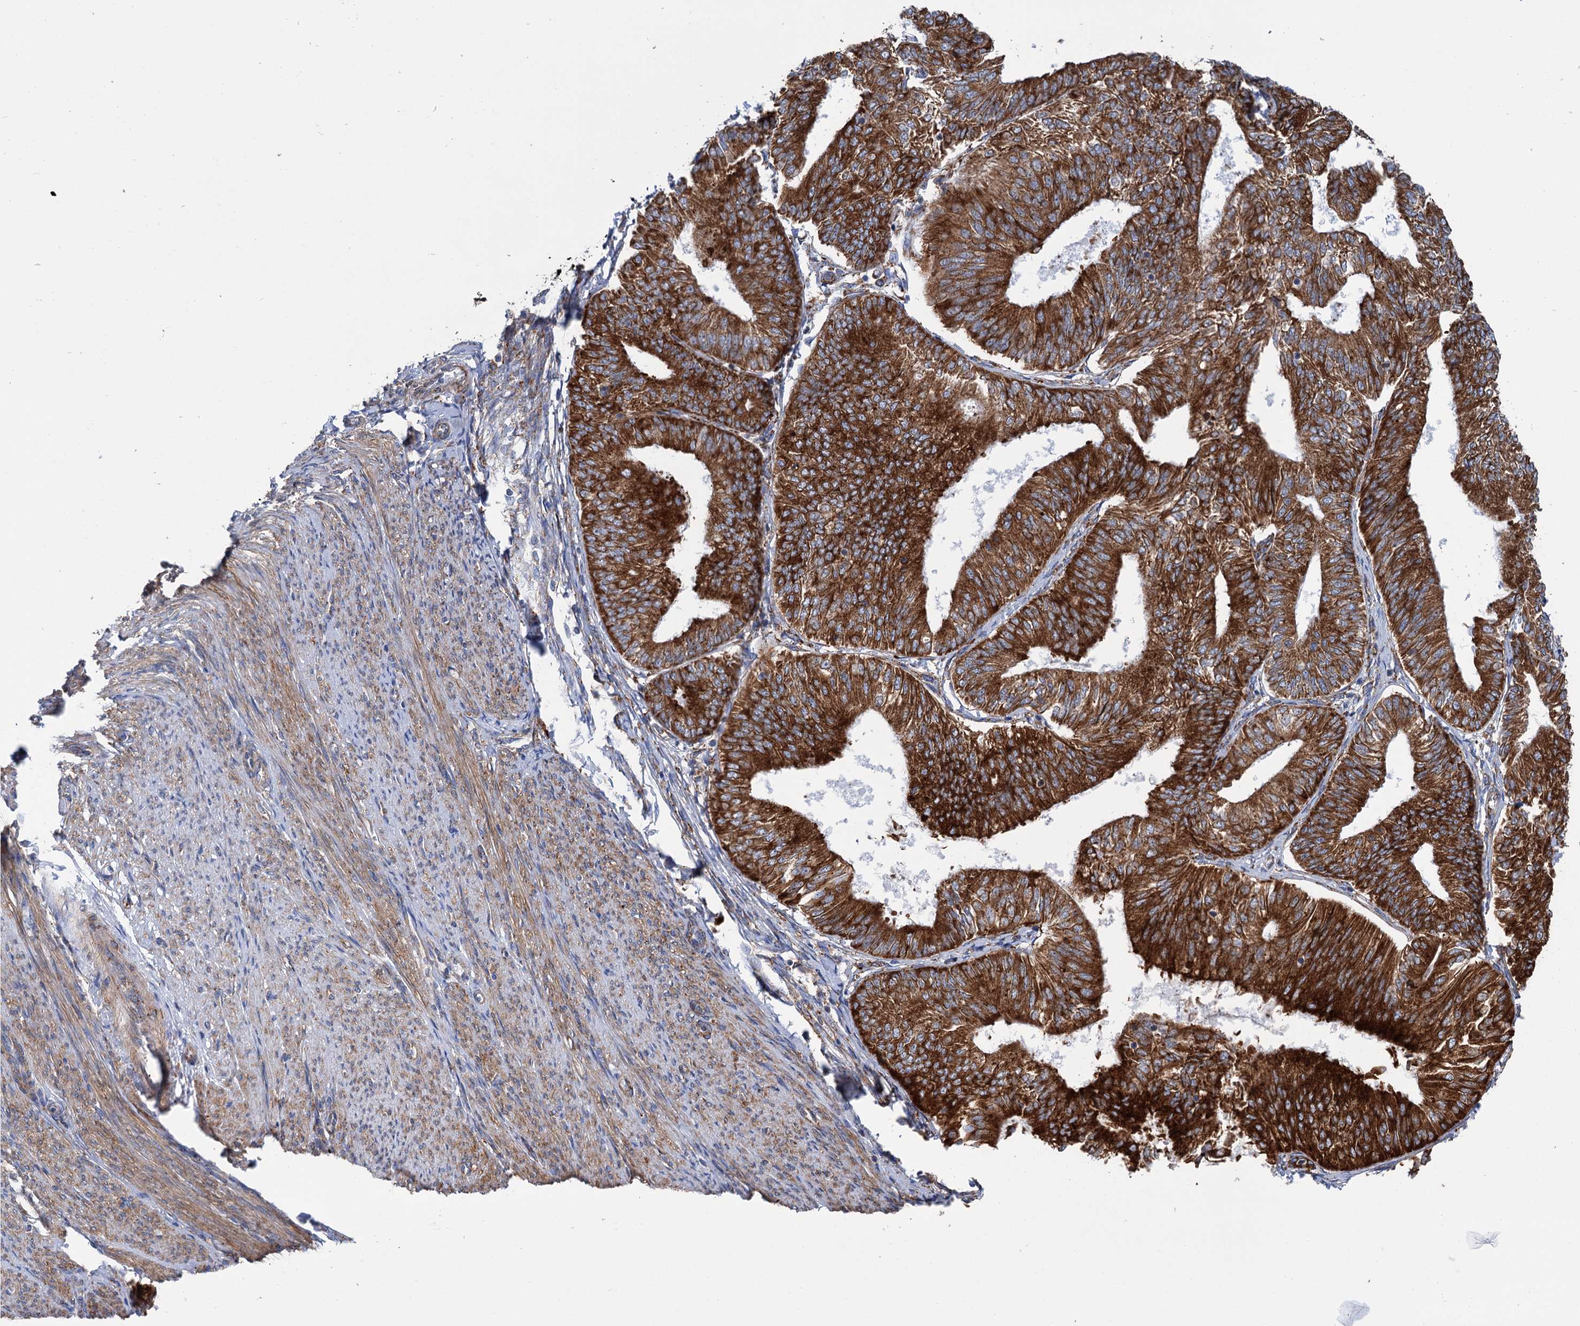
{"staining": {"intensity": "strong", "quantity": ">75%", "location": "cytoplasmic/membranous"}, "tissue": "endometrial cancer", "cell_type": "Tumor cells", "image_type": "cancer", "snomed": [{"axis": "morphology", "description": "Adenocarcinoma, NOS"}, {"axis": "topography", "description": "Endometrium"}], "caption": "Adenocarcinoma (endometrial) was stained to show a protein in brown. There is high levels of strong cytoplasmic/membranous positivity in approximately >75% of tumor cells.", "gene": "SHE", "patient": {"sex": "female", "age": 58}}